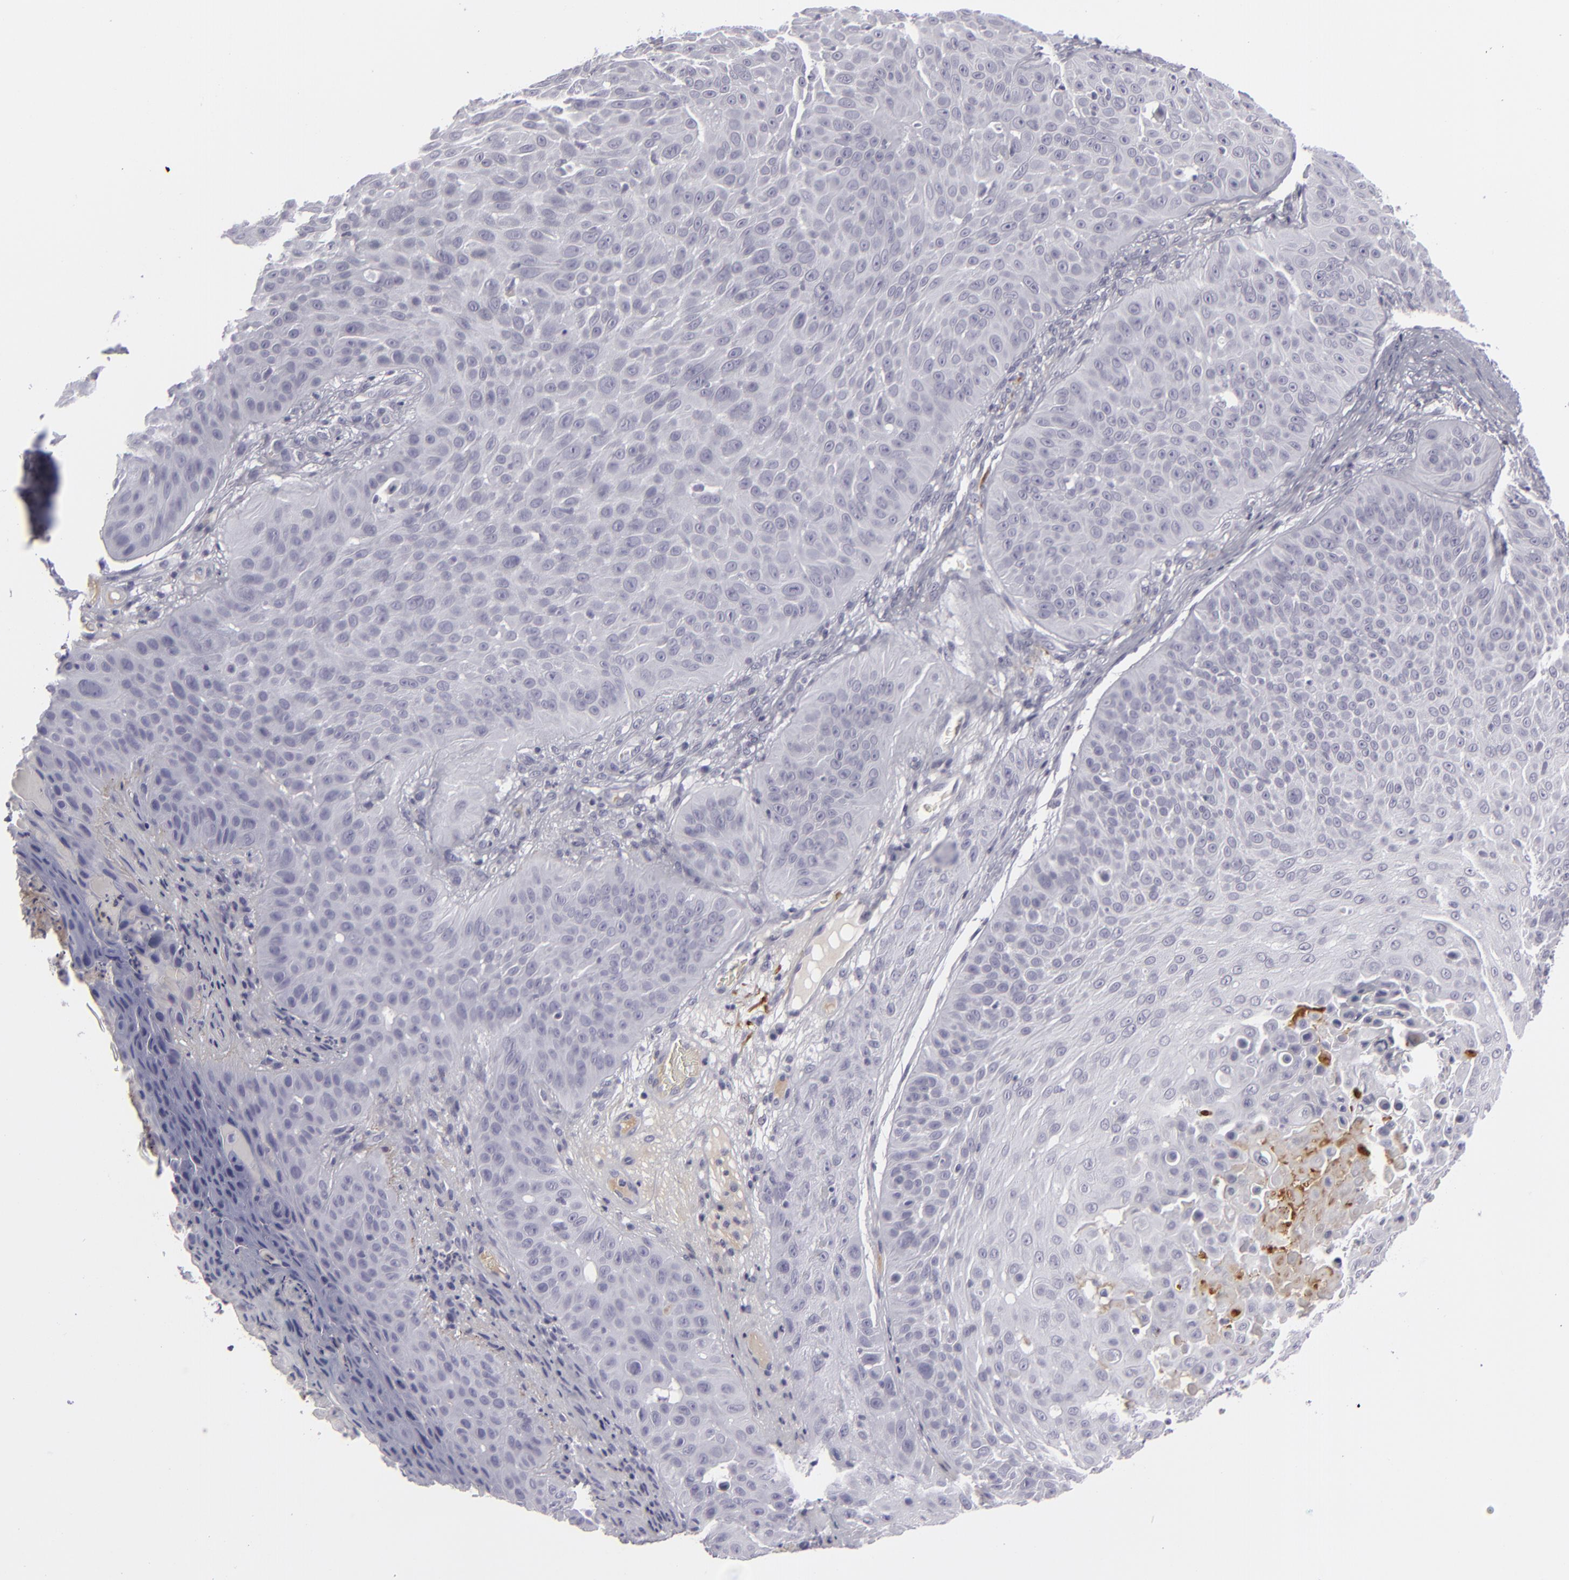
{"staining": {"intensity": "negative", "quantity": "none", "location": "none"}, "tissue": "skin cancer", "cell_type": "Tumor cells", "image_type": "cancer", "snomed": [{"axis": "morphology", "description": "Squamous cell carcinoma, NOS"}, {"axis": "topography", "description": "Skin"}], "caption": "This is an immunohistochemistry (IHC) micrograph of squamous cell carcinoma (skin). There is no expression in tumor cells.", "gene": "C9", "patient": {"sex": "male", "age": 82}}